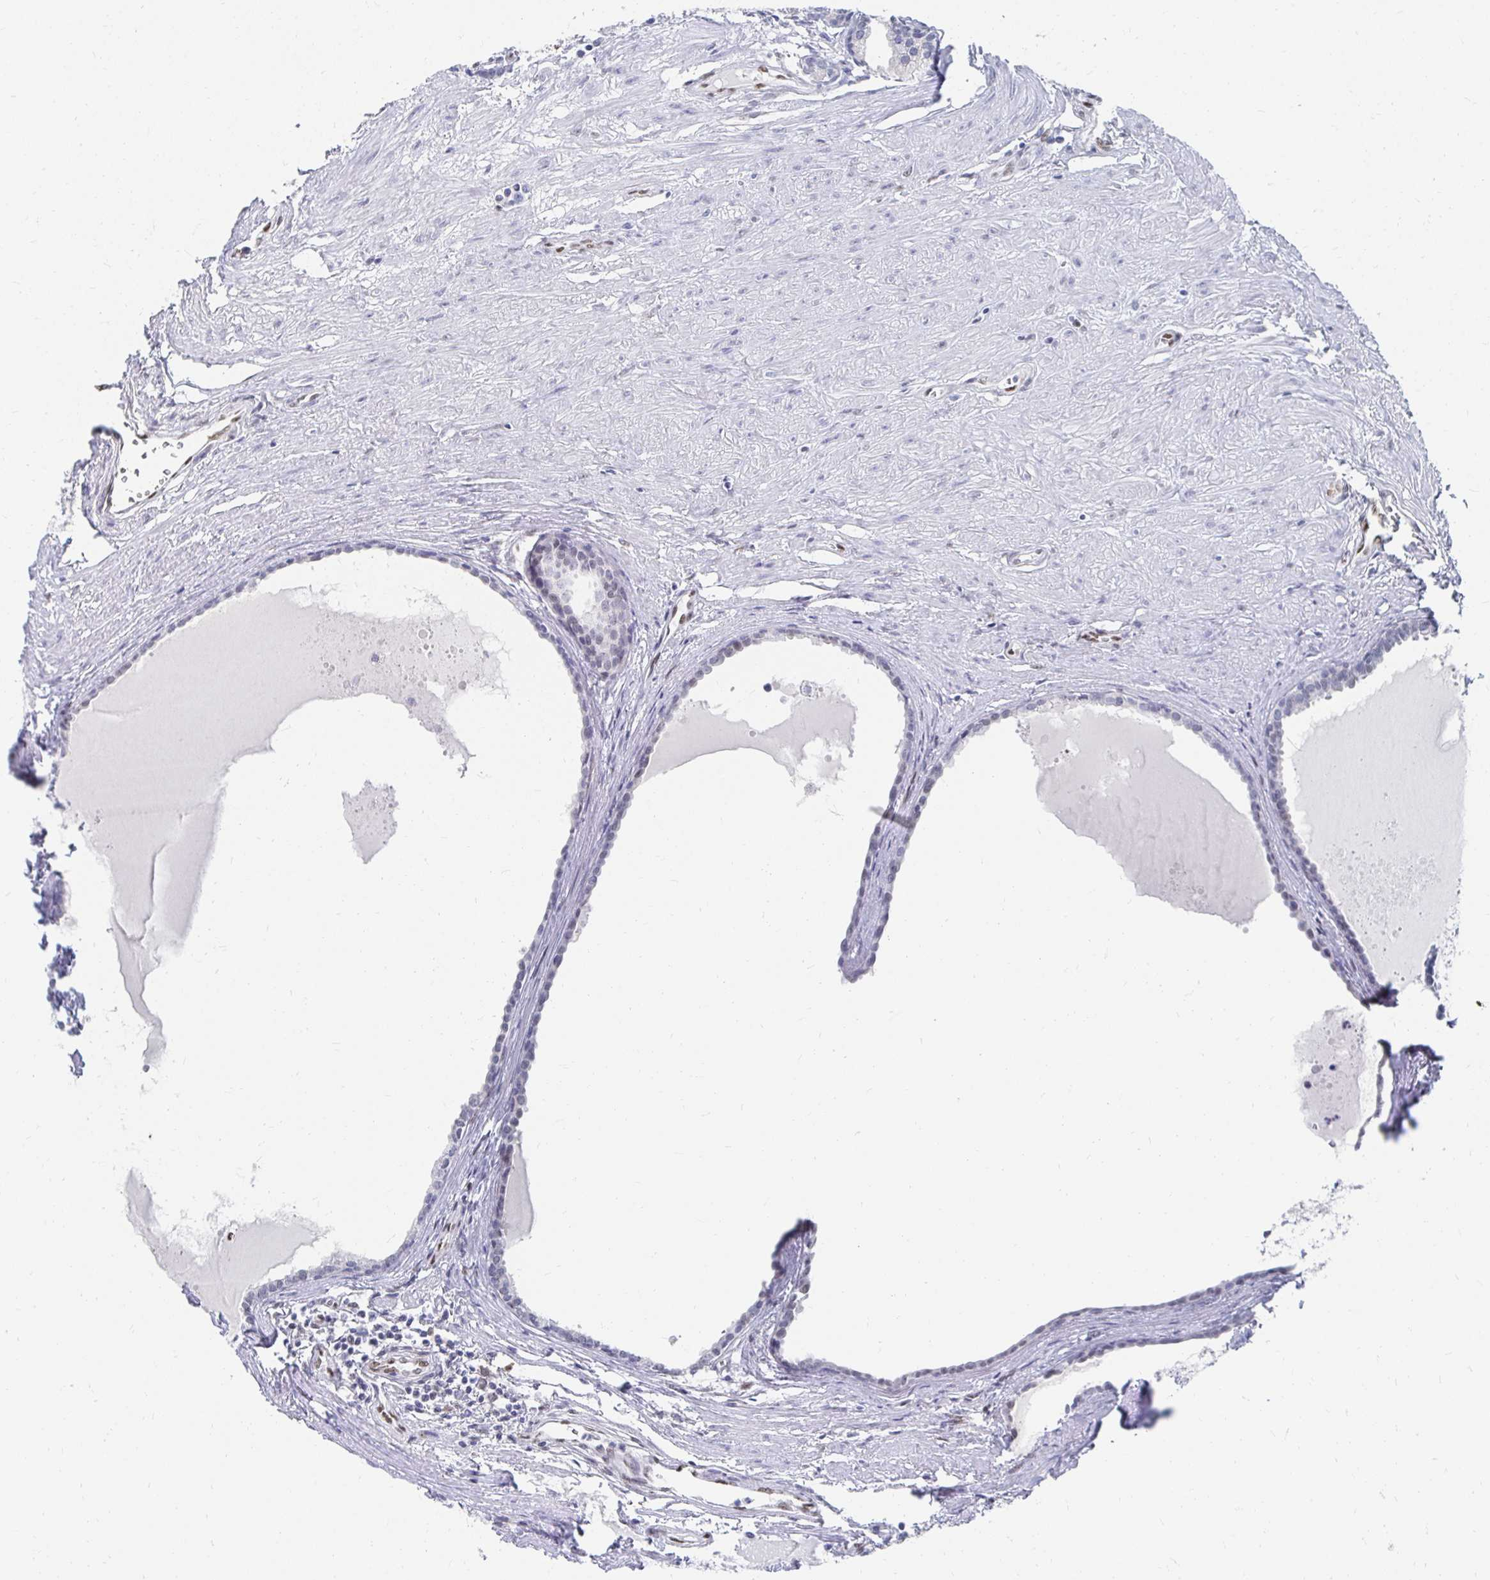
{"staining": {"intensity": "negative", "quantity": "none", "location": "none"}, "tissue": "prostate", "cell_type": "Glandular cells", "image_type": "normal", "snomed": [{"axis": "morphology", "description": "Normal tissue, NOS"}, {"axis": "topography", "description": "Prostate"}, {"axis": "topography", "description": "Peripheral nerve tissue"}], "caption": "Glandular cells show no significant staining in benign prostate. Nuclei are stained in blue.", "gene": "CLIC3", "patient": {"sex": "male", "age": 55}}